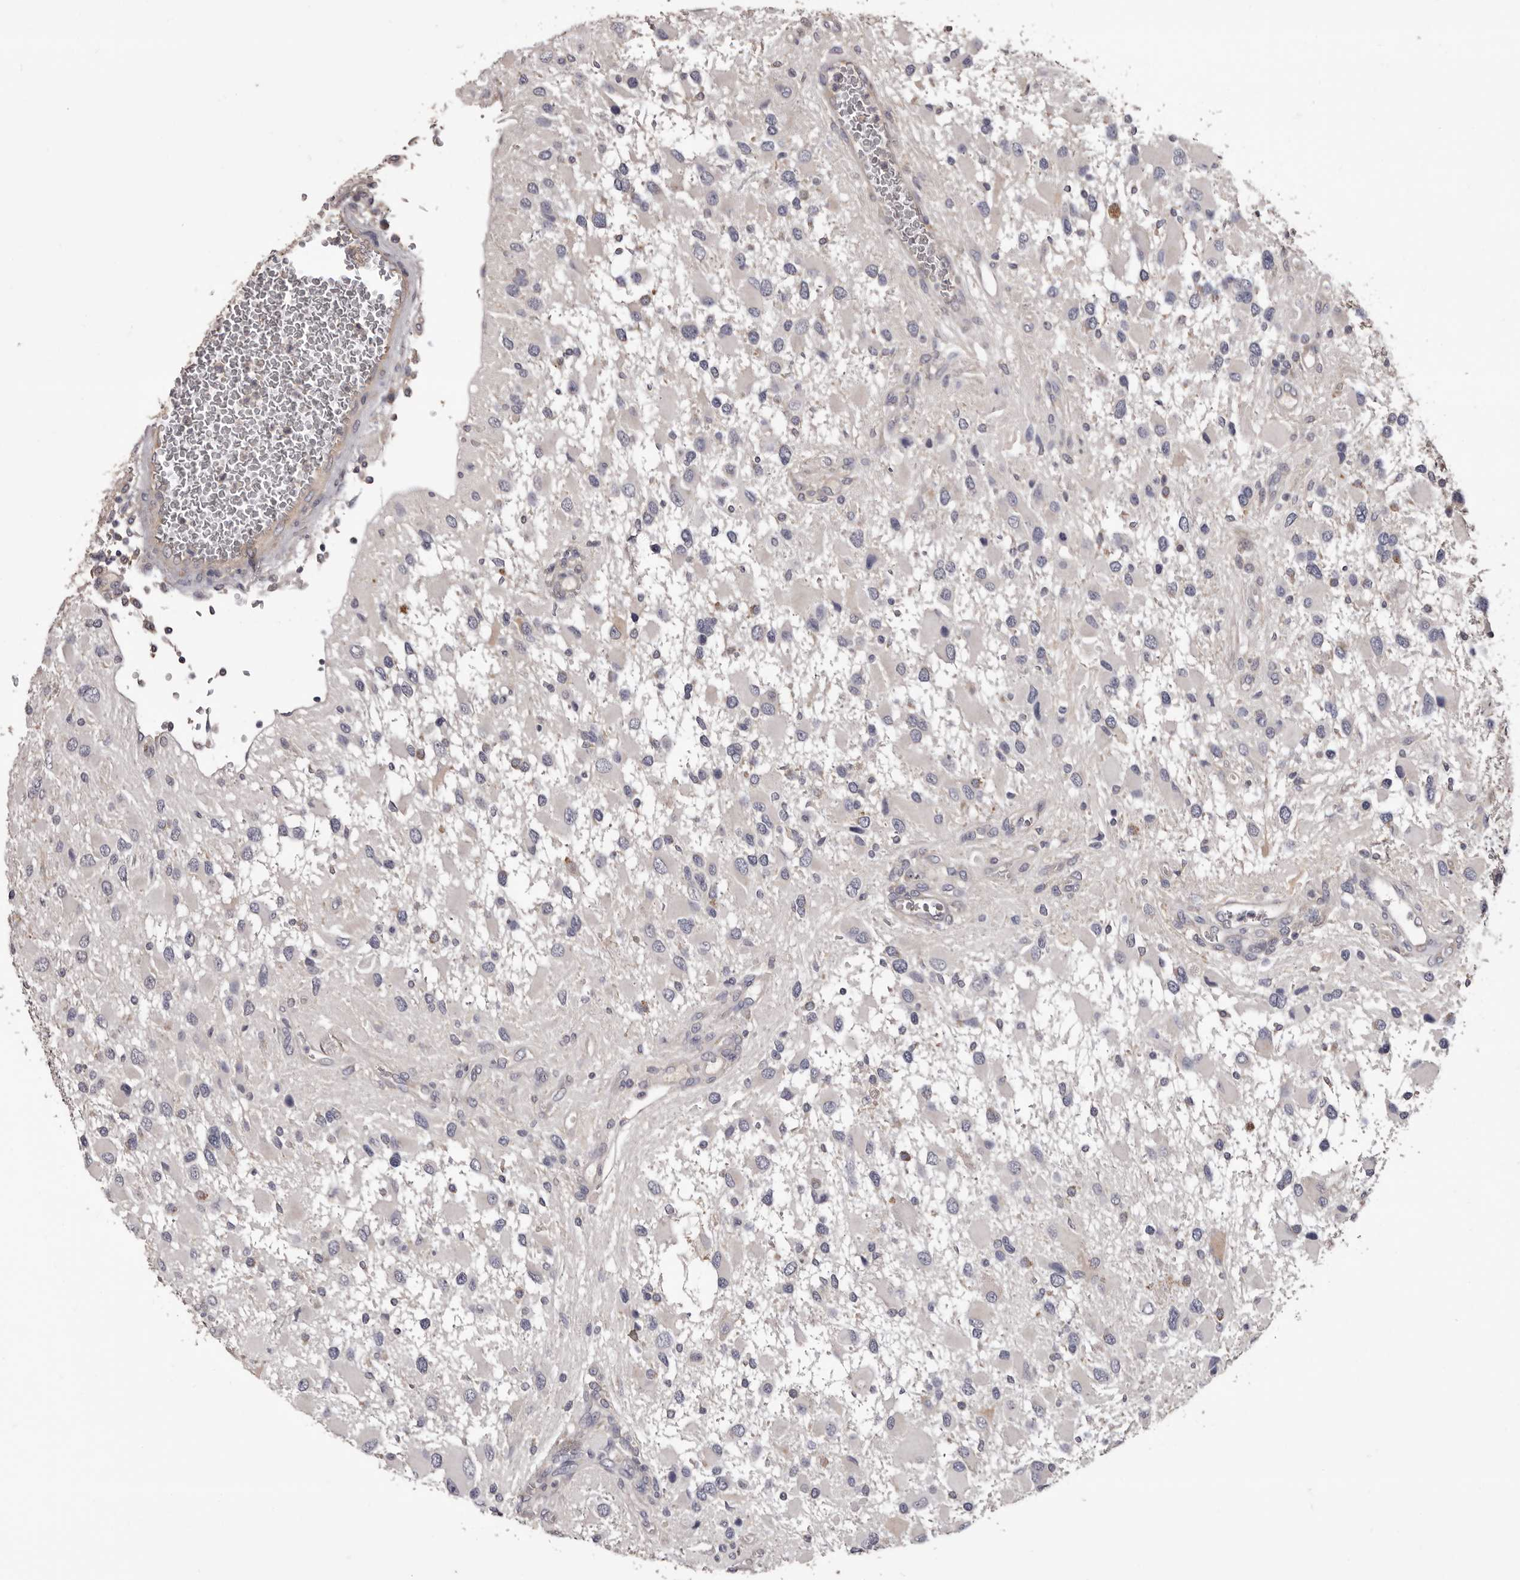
{"staining": {"intensity": "negative", "quantity": "none", "location": "none"}, "tissue": "glioma", "cell_type": "Tumor cells", "image_type": "cancer", "snomed": [{"axis": "morphology", "description": "Glioma, malignant, High grade"}, {"axis": "topography", "description": "Brain"}], "caption": "The photomicrograph displays no significant expression in tumor cells of high-grade glioma (malignant).", "gene": "ETNK1", "patient": {"sex": "male", "age": 53}}